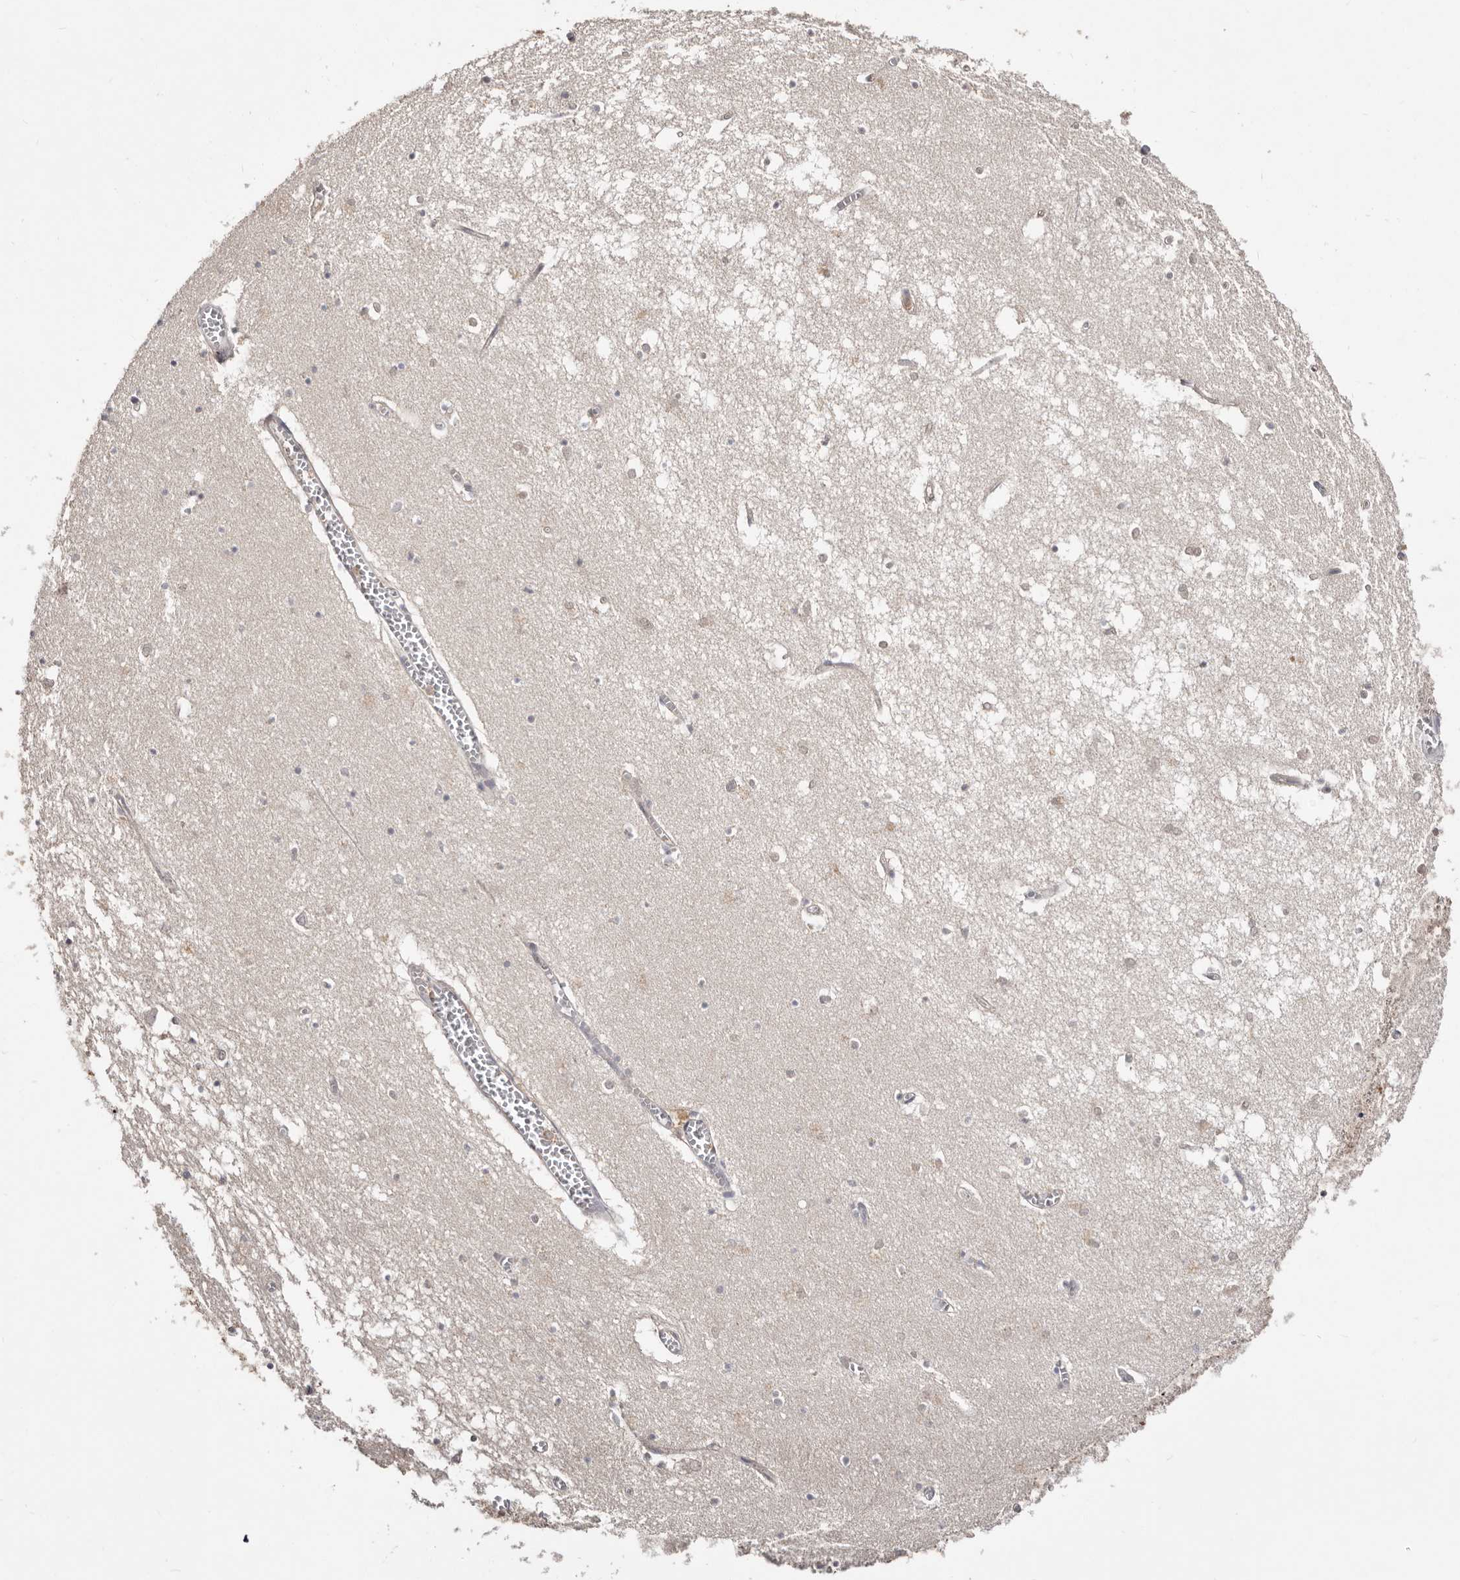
{"staining": {"intensity": "negative", "quantity": "none", "location": "none"}, "tissue": "hippocampus", "cell_type": "Glial cells", "image_type": "normal", "snomed": [{"axis": "morphology", "description": "Normal tissue, NOS"}, {"axis": "topography", "description": "Hippocampus"}], "caption": "This is an IHC micrograph of normal hippocampus. There is no staining in glial cells.", "gene": "TC2N", "patient": {"sex": "male", "age": 70}}